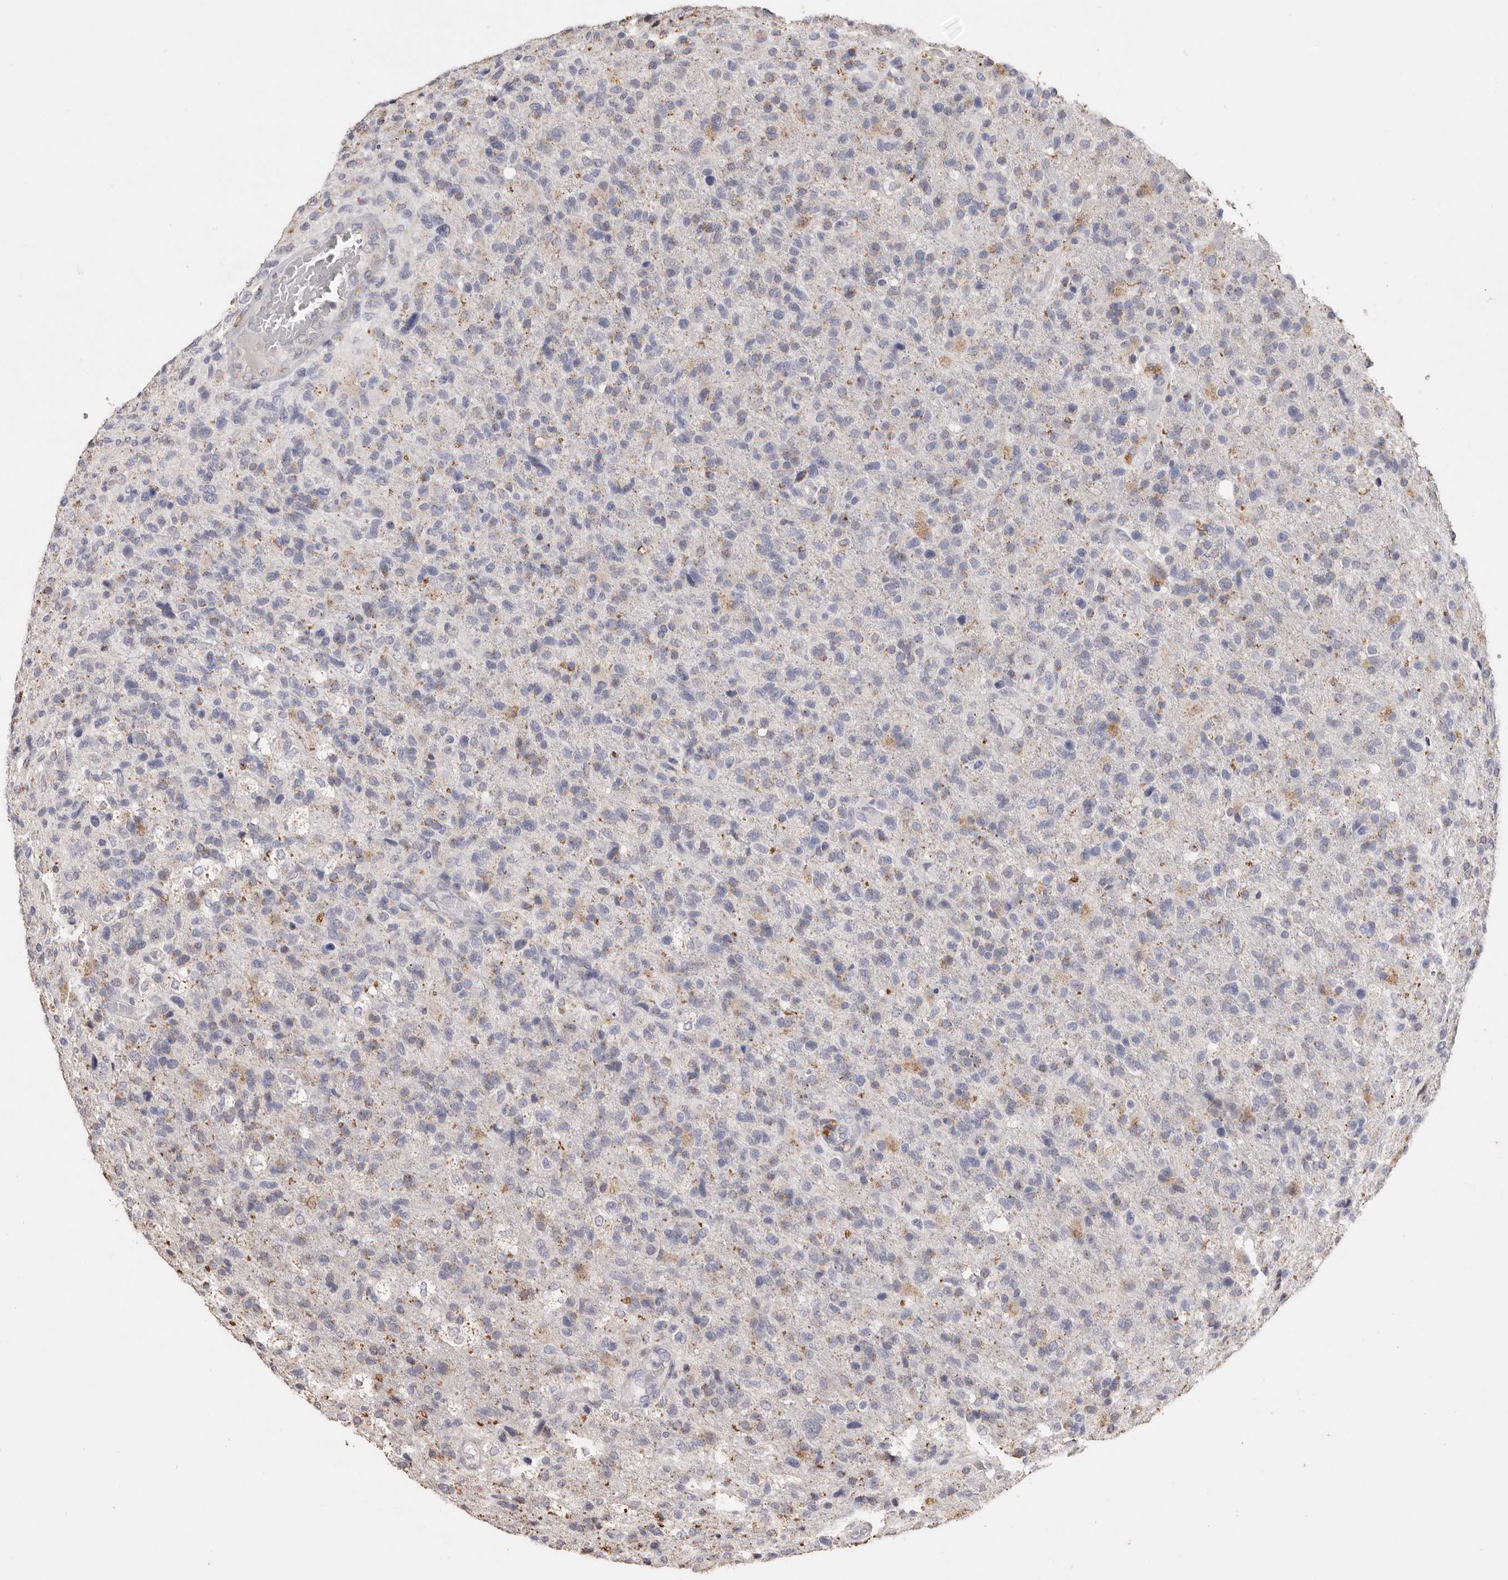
{"staining": {"intensity": "negative", "quantity": "none", "location": "none"}, "tissue": "glioma", "cell_type": "Tumor cells", "image_type": "cancer", "snomed": [{"axis": "morphology", "description": "Glioma, malignant, High grade"}, {"axis": "topography", "description": "Brain"}], "caption": "Histopathology image shows no protein staining in tumor cells of malignant high-grade glioma tissue.", "gene": "LGALS7B", "patient": {"sex": "male", "age": 72}}